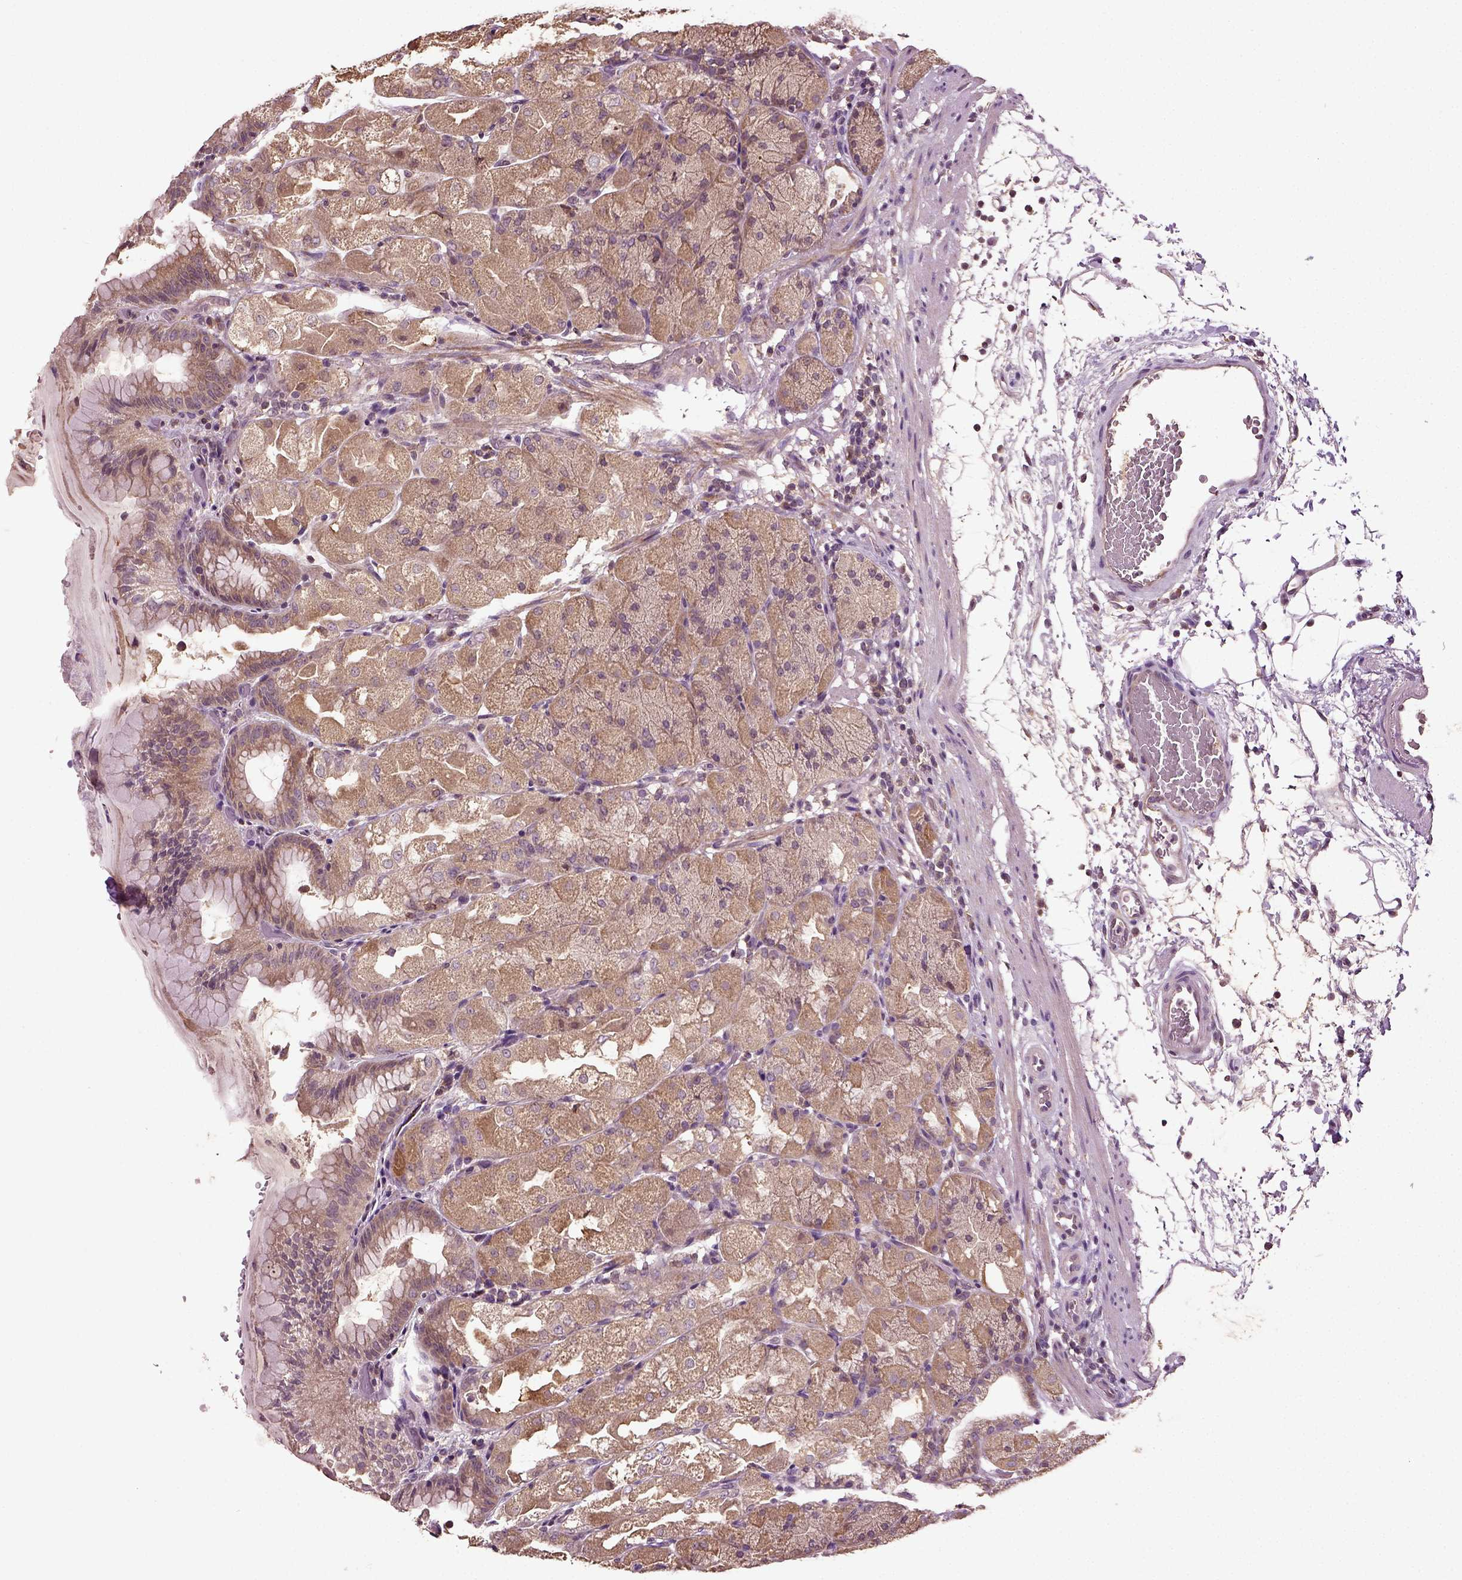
{"staining": {"intensity": "moderate", "quantity": ">75%", "location": "cytoplasmic/membranous"}, "tissue": "stomach", "cell_type": "Glandular cells", "image_type": "normal", "snomed": [{"axis": "morphology", "description": "Normal tissue, NOS"}, {"axis": "topography", "description": "Stomach, upper"}, {"axis": "topography", "description": "Stomach"}, {"axis": "topography", "description": "Stomach, lower"}], "caption": "An image showing moderate cytoplasmic/membranous staining in approximately >75% of glandular cells in normal stomach, as visualized by brown immunohistochemical staining.", "gene": "ERV3", "patient": {"sex": "male", "age": 62}}